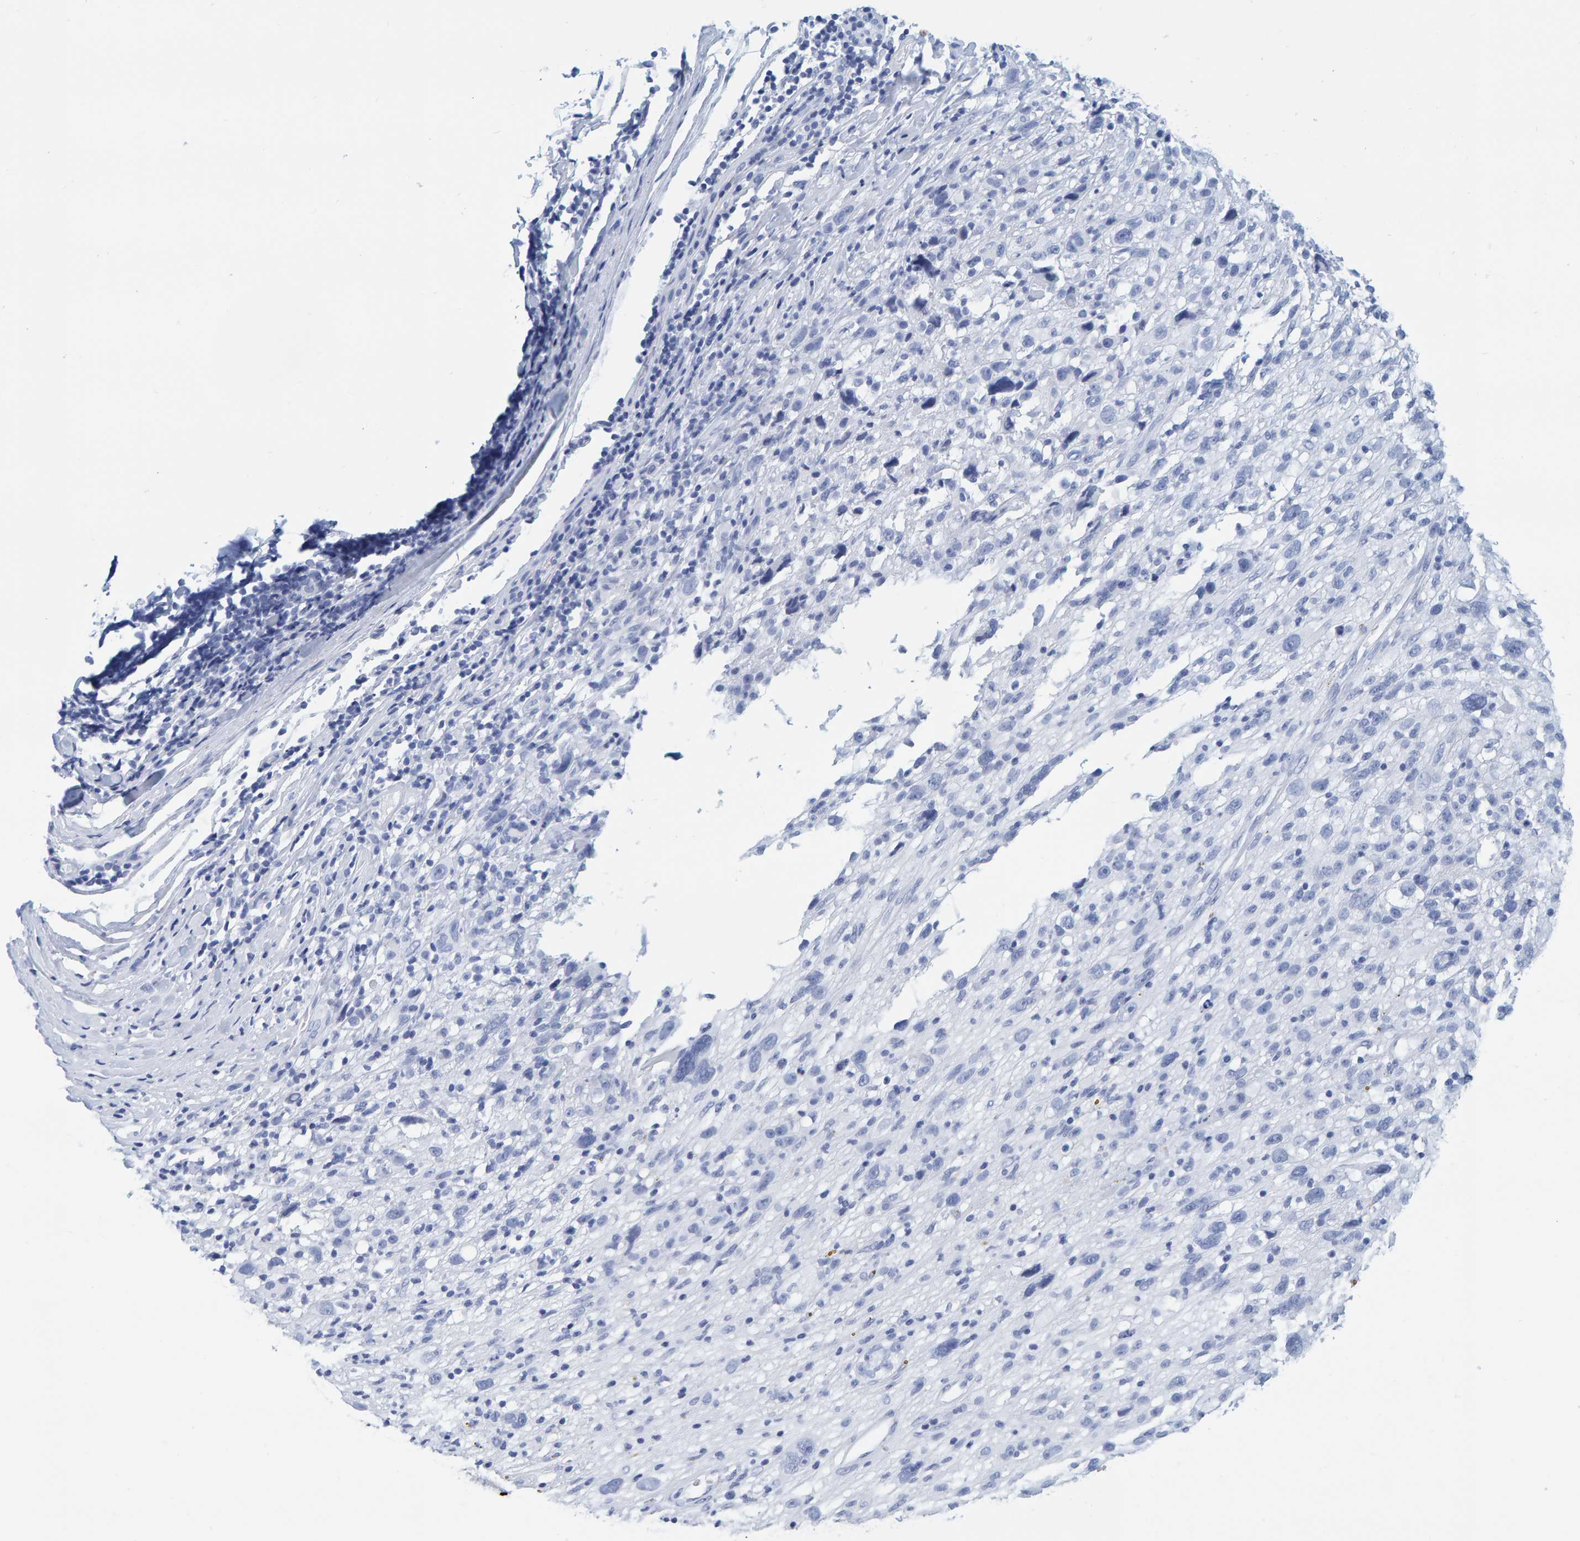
{"staining": {"intensity": "negative", "quantity": "none", "location": "none"}, "tissue": "melanoma", "cell_type": "Tumor cells", "image_type": "cancer", "snomed": [{"axis": "morphology", "description": "Malignant melanoma, NOS"}, {"axis": "topography", "description": "Skin"}], "caption": "Melanoma was stained to show a protein in brown. There is no significant positivity in tumor cells.", "gene": "SFTPC", "patient": {"sex": "female", "age": 55}}